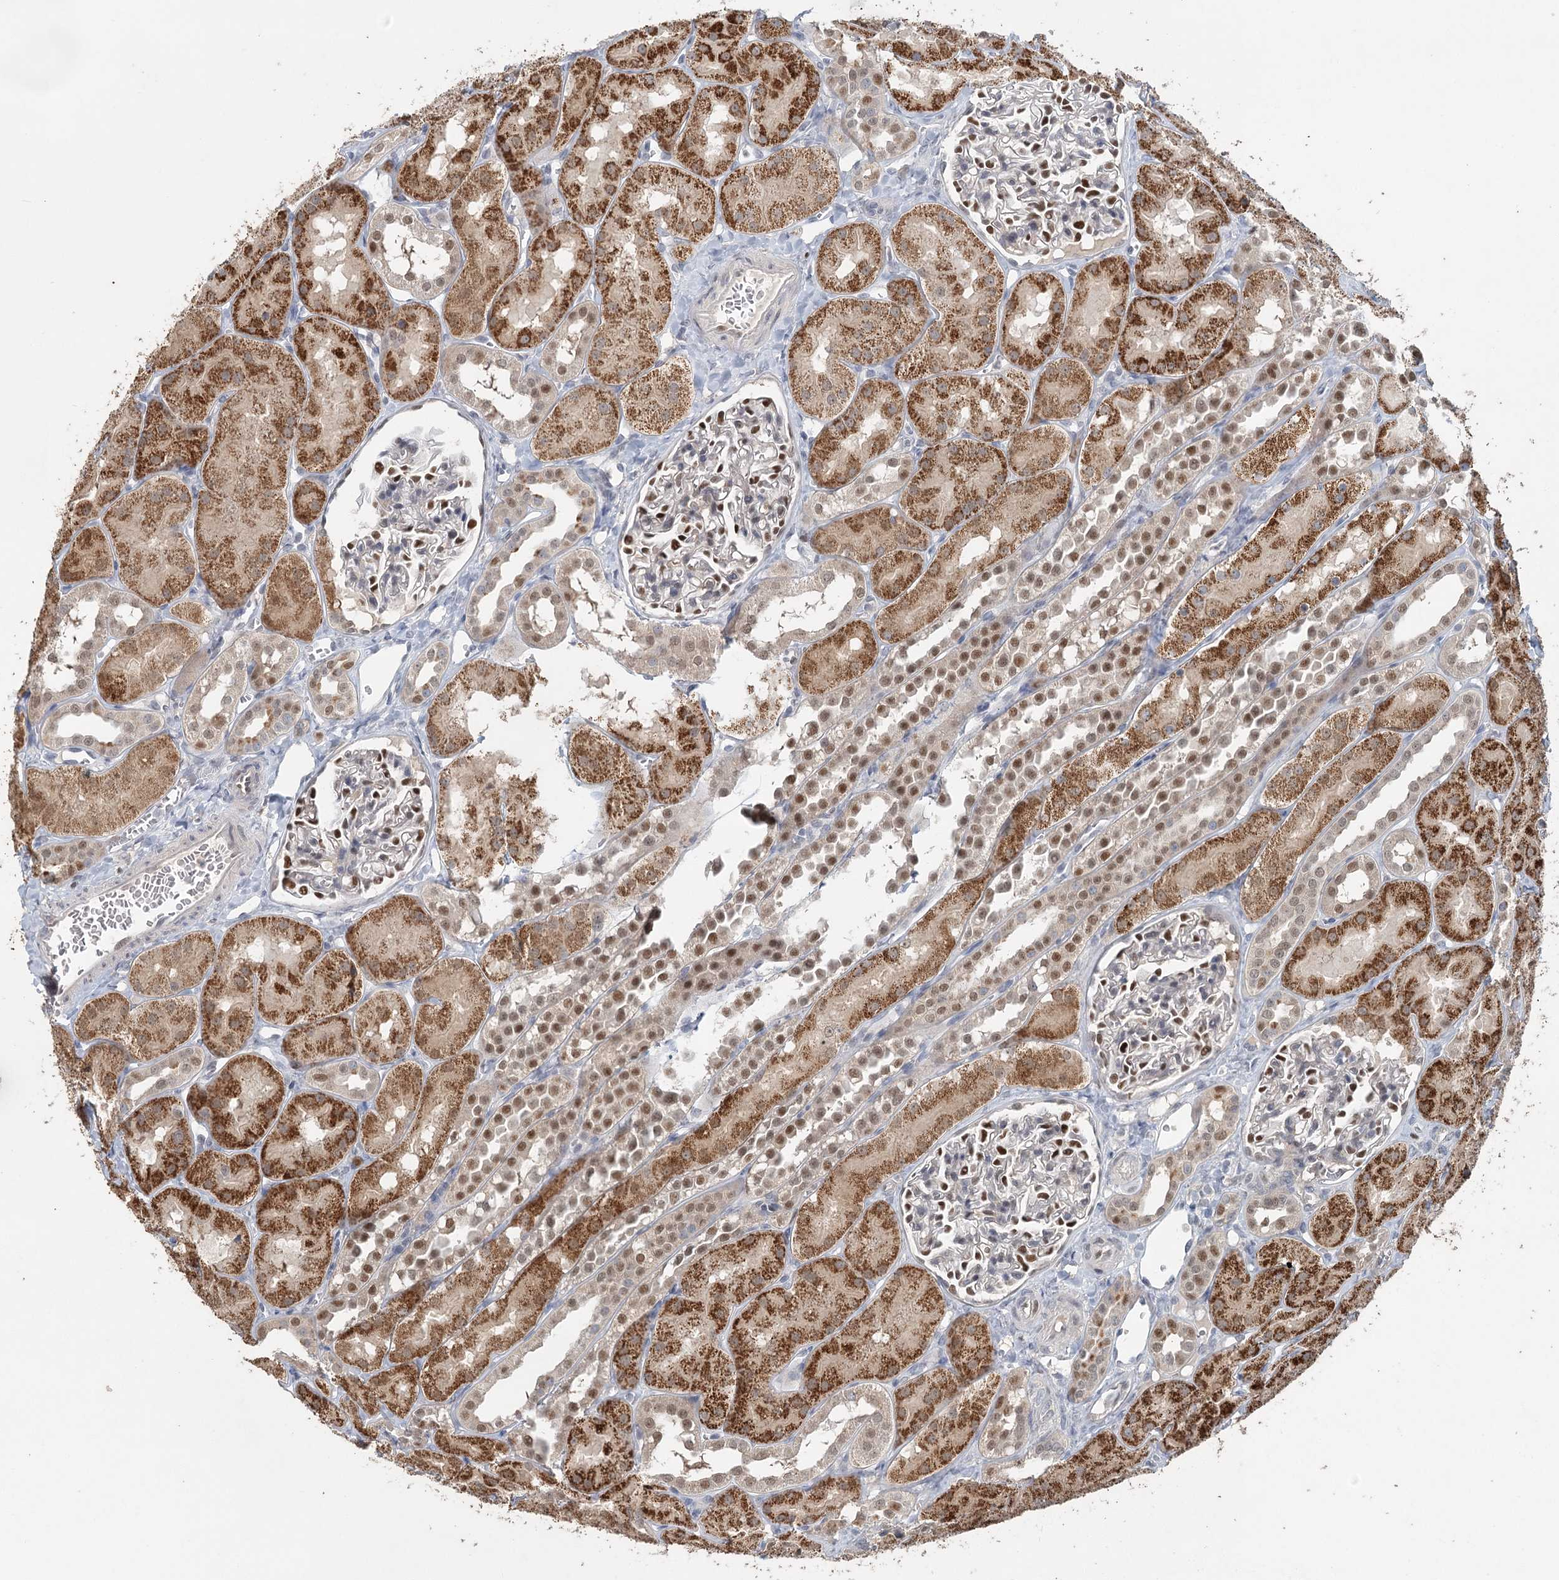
{"staining": {"intensity": "strong", "quantity": "<25%", "location": "nuclear"}, "tissue": "kidney", "cell_type": "Cells in glomeruli", "image_type": "normal", "snomed": [{"axis": "morphology", "description": "Normal tissue, NOS"}, {"axis": "topography", "description": "Kidney"}, {"axis": "topography", "description": "Urinary bladder"}], "caption": "Kidney stained with DAB (3,3'-diaminobenzidine) immunohistochemistry demonstrates medium levels of strong nuclear positivity in approximately <25% of cells in glomeruli.", "gene": "ADK", "patient": {"sex": "male", "age": 16}}